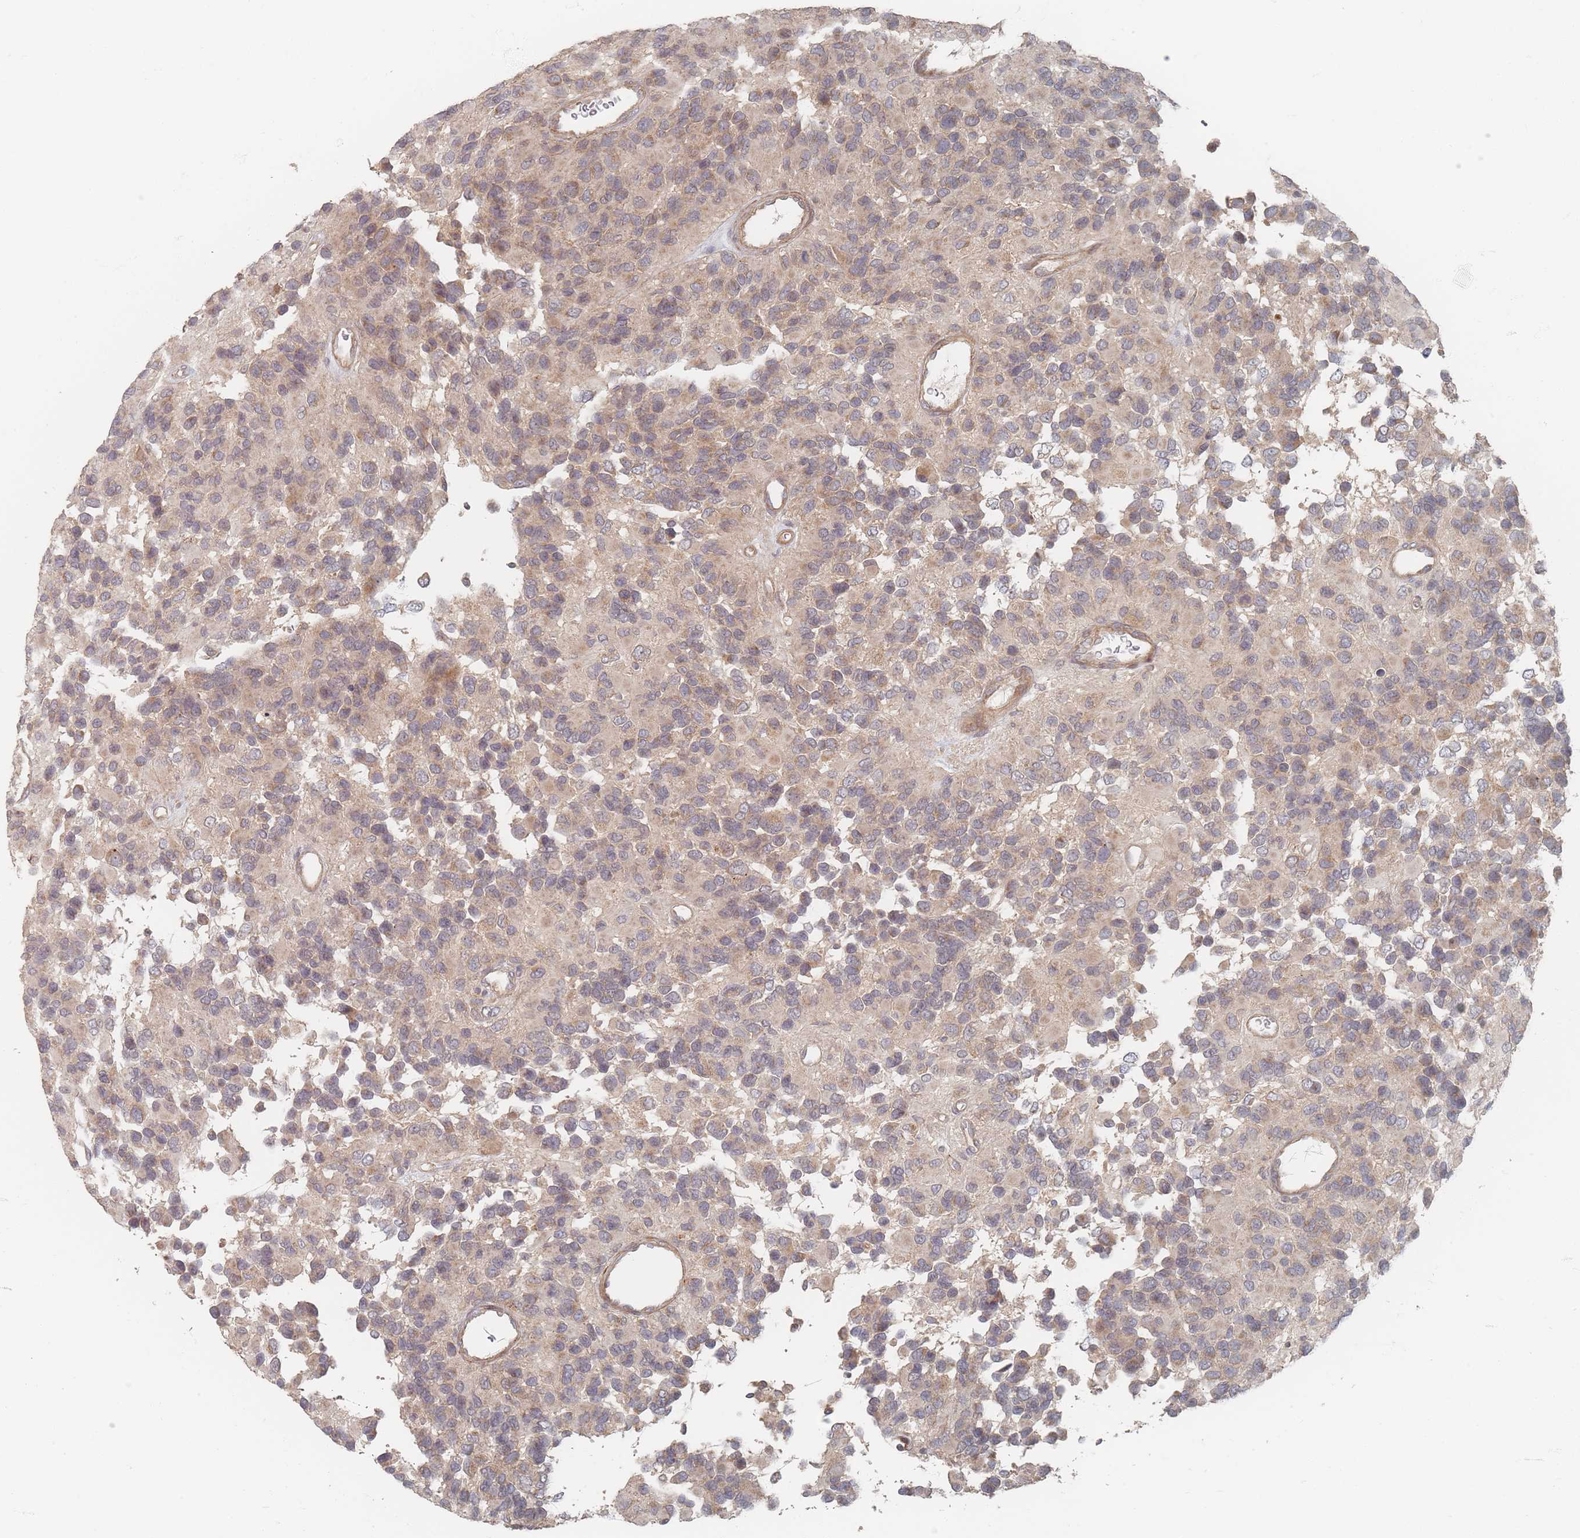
{"staining": {"intensity": "weak", "quantity": "25%-75%", "location": "cytoplasmic/membranous"}, "tissue": "glioma", "cell_type": "Tumor cells", "image_type": "cancer", "snomed": [{"axis": "morphology", "description": "Glioma, malignant, High grade"}, {"axis": "topography", "description": "Brain"}], "caption": "A brown stain highlights weak cytoplasmic/membranous expression of a protein in human glioma tumor cells.", "gene": "GLE1", "patient": {"sex": "male", "age": 77}}